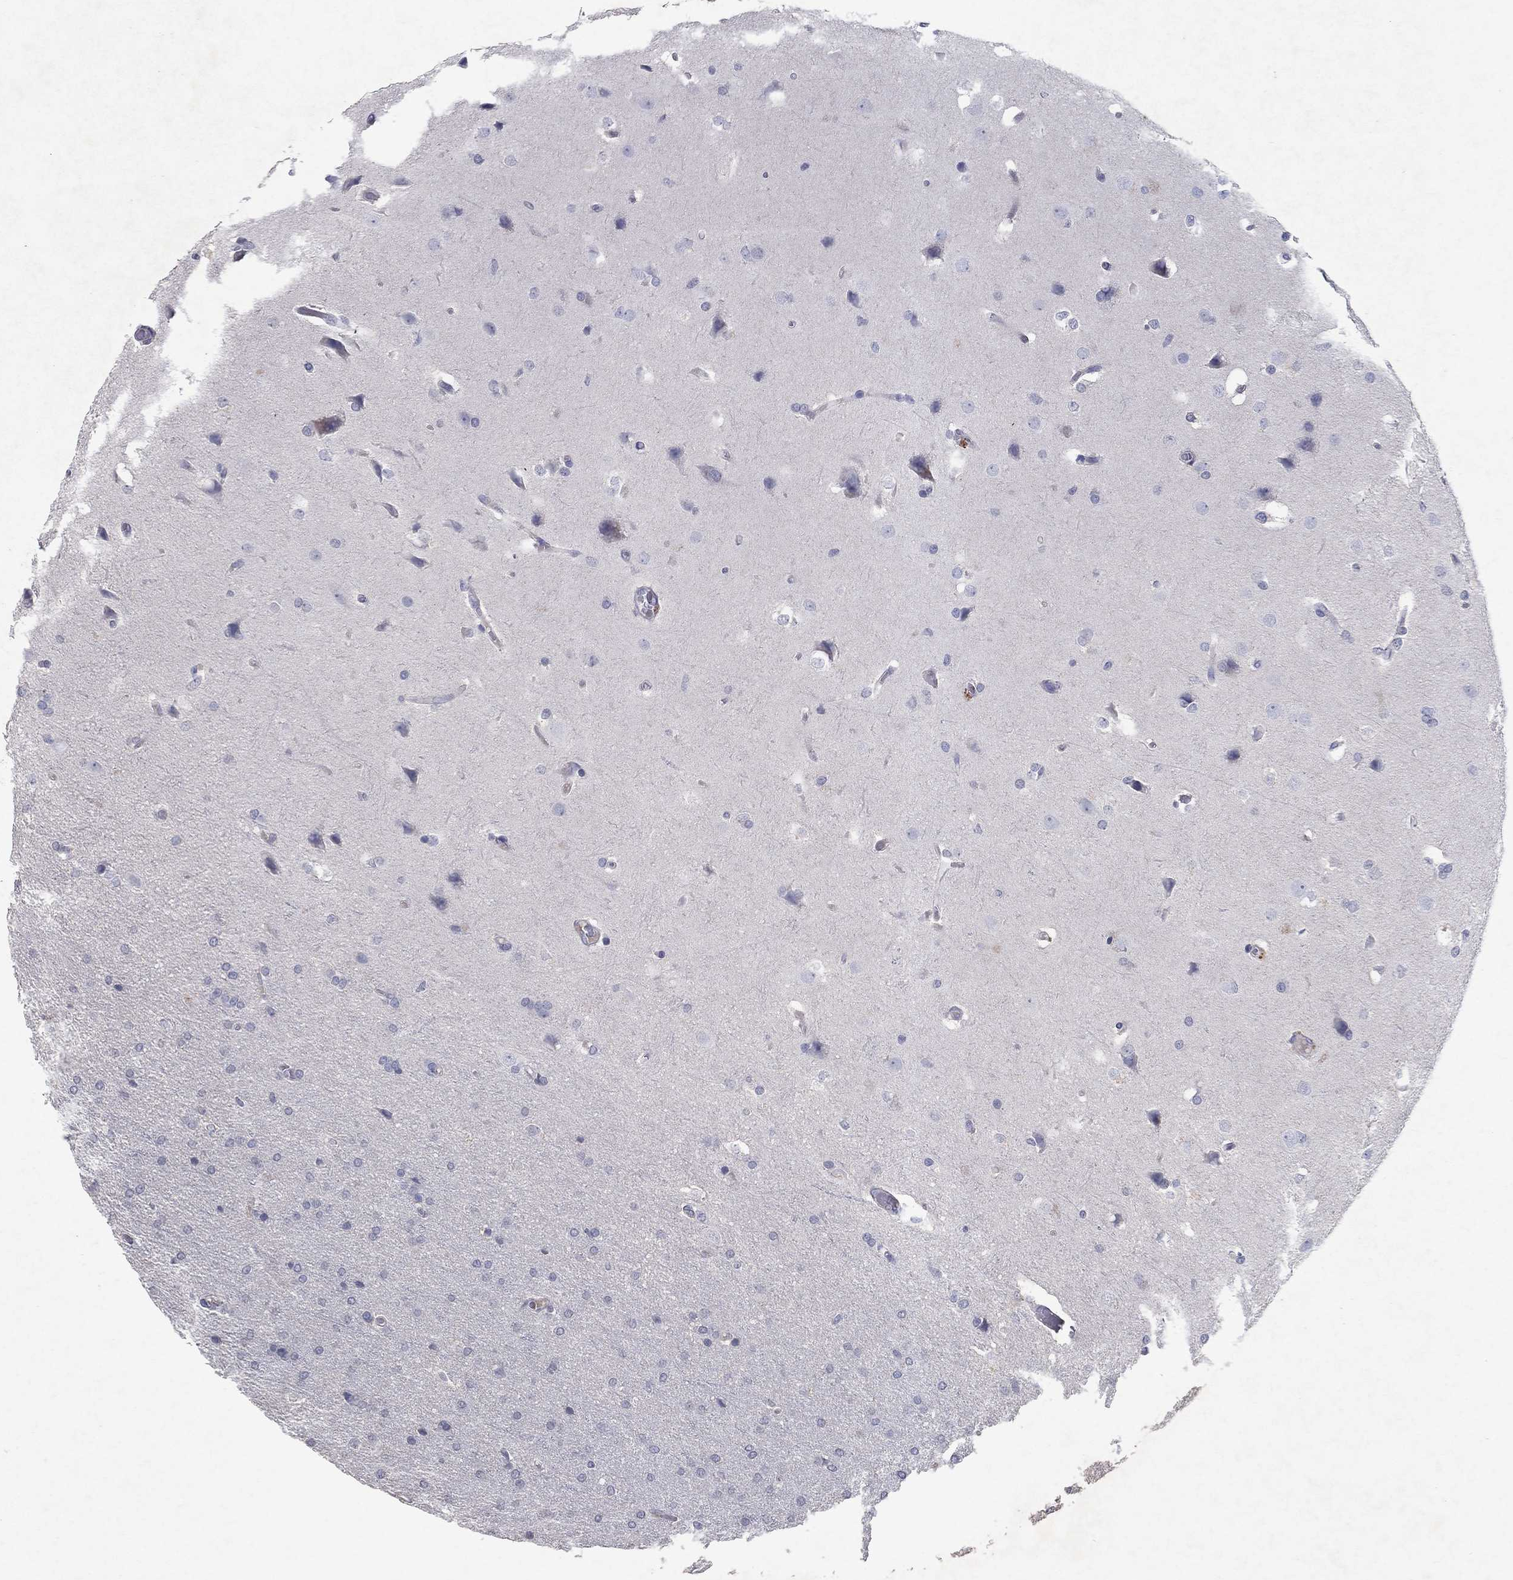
{"staining": {"intensity": "negative", "quantity": "none", "location": "none"}, "tissue": "glioma", "cell_type": "Tumor cells", "image_type": "cancer", "snomed": [{"axis": "morphology", "description": "Glioma, malignant, Low grade"}, {"axis": "topography", "description": "Brain"}], "caption": "The photomicrograph shows no staining of tumor cells in malignant glioma (low-grade).", "gene": "KRT40", "patient": {"sex": "female", "age": 32}}